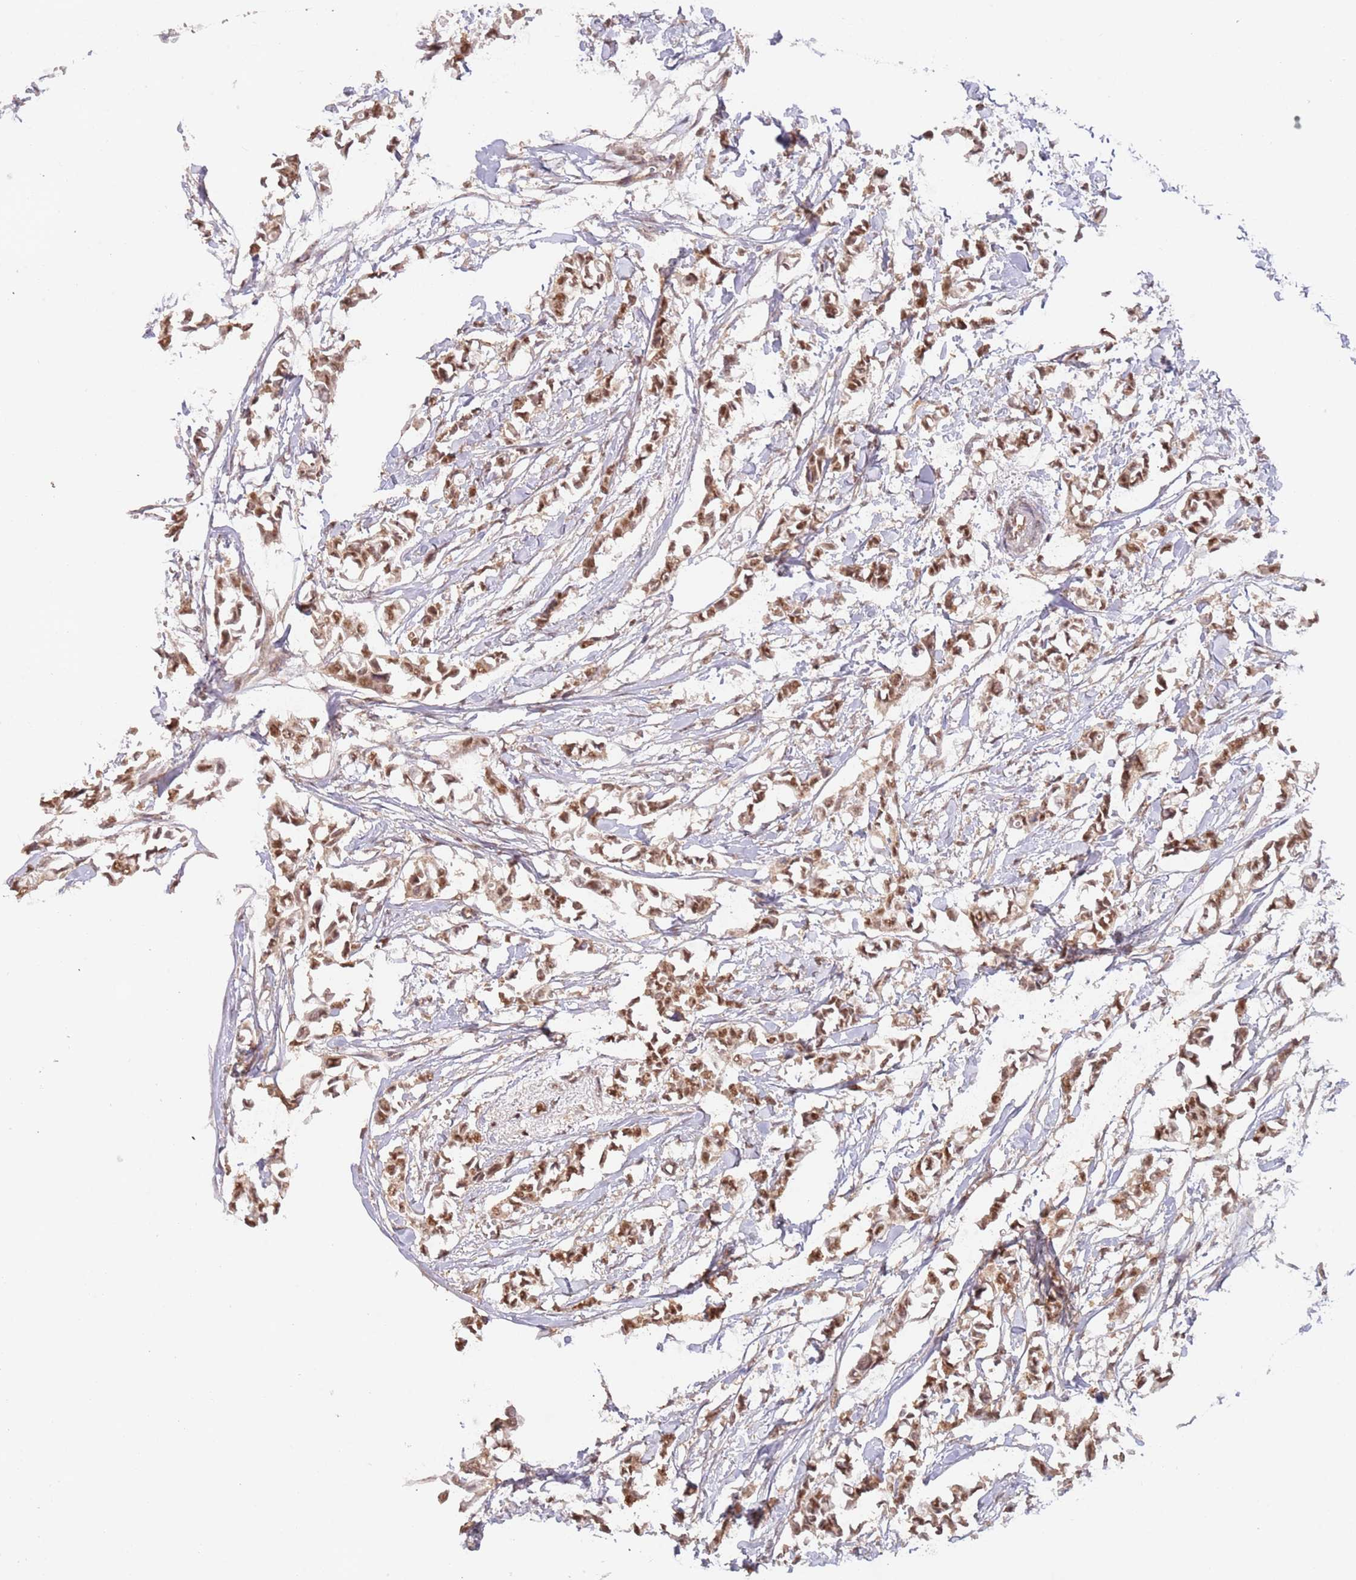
{"staining": {"intensity": "moderate", "quantity": ">75%", "location": "cytoplasmic/membranous,nuclear"}, "tissue": "breast cancer", "cell_type": "Tumor cells", "image_type": "cancer", "snomed": [{"axis": "morphology", "description": "Duct carcinoma"}, {"axis": "topography", "description": "Breast"}], "caption": "IHC (DAB) staining of breast cancer (infiltrating ductal carcinoma) displays moderate cytoplasmic/membranous and nuclear protein staining in approximately >75% of tumor cells. The staining was performed using DAB to visualize the protein expression in brown, while the nuclei were stained in blue with hematoxylin (Magnification: 20x).", "gene": "RFXANK", "patient": {"sex": "female", "age": 41}}